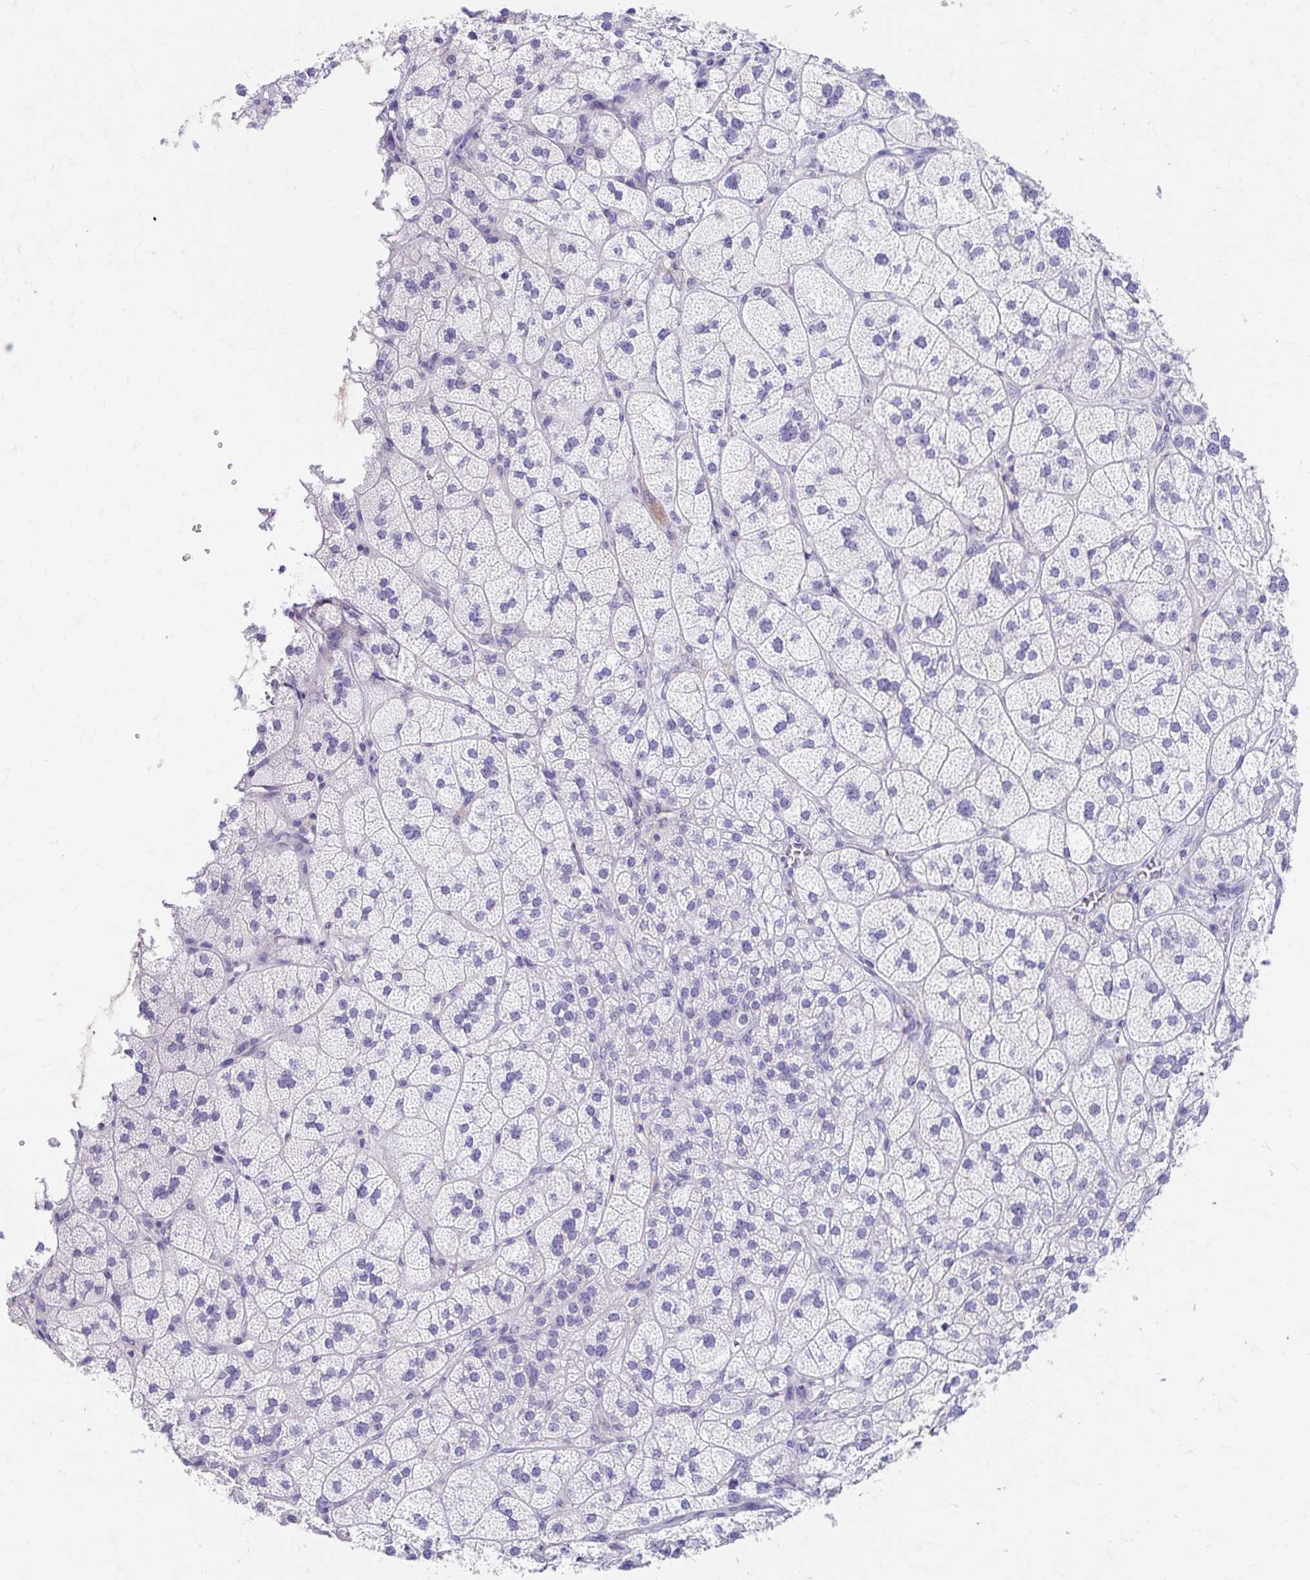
{"staining": {"intensity": "negative", "quantity": "none", "location": "none"}, "tissue": "adrenal gland", "cell_type": "Glandular cells", "image_type": "normal", "snomed": [{"axis": "morphology", "description": "Normal tissue, NOS"}, {"axis": "topography", "description": "Adrenal gland"}], "caption": "Immunohistochemistry (IHC) of normal adrenal gland demonstrates no staining in glandular cells. (Brightfield microscopy of DAB (3,3'-diaminobenzidine) IHC at high magnification).", "gene": "AZGP1", "patient": {"sex": "female", "age": 60}}